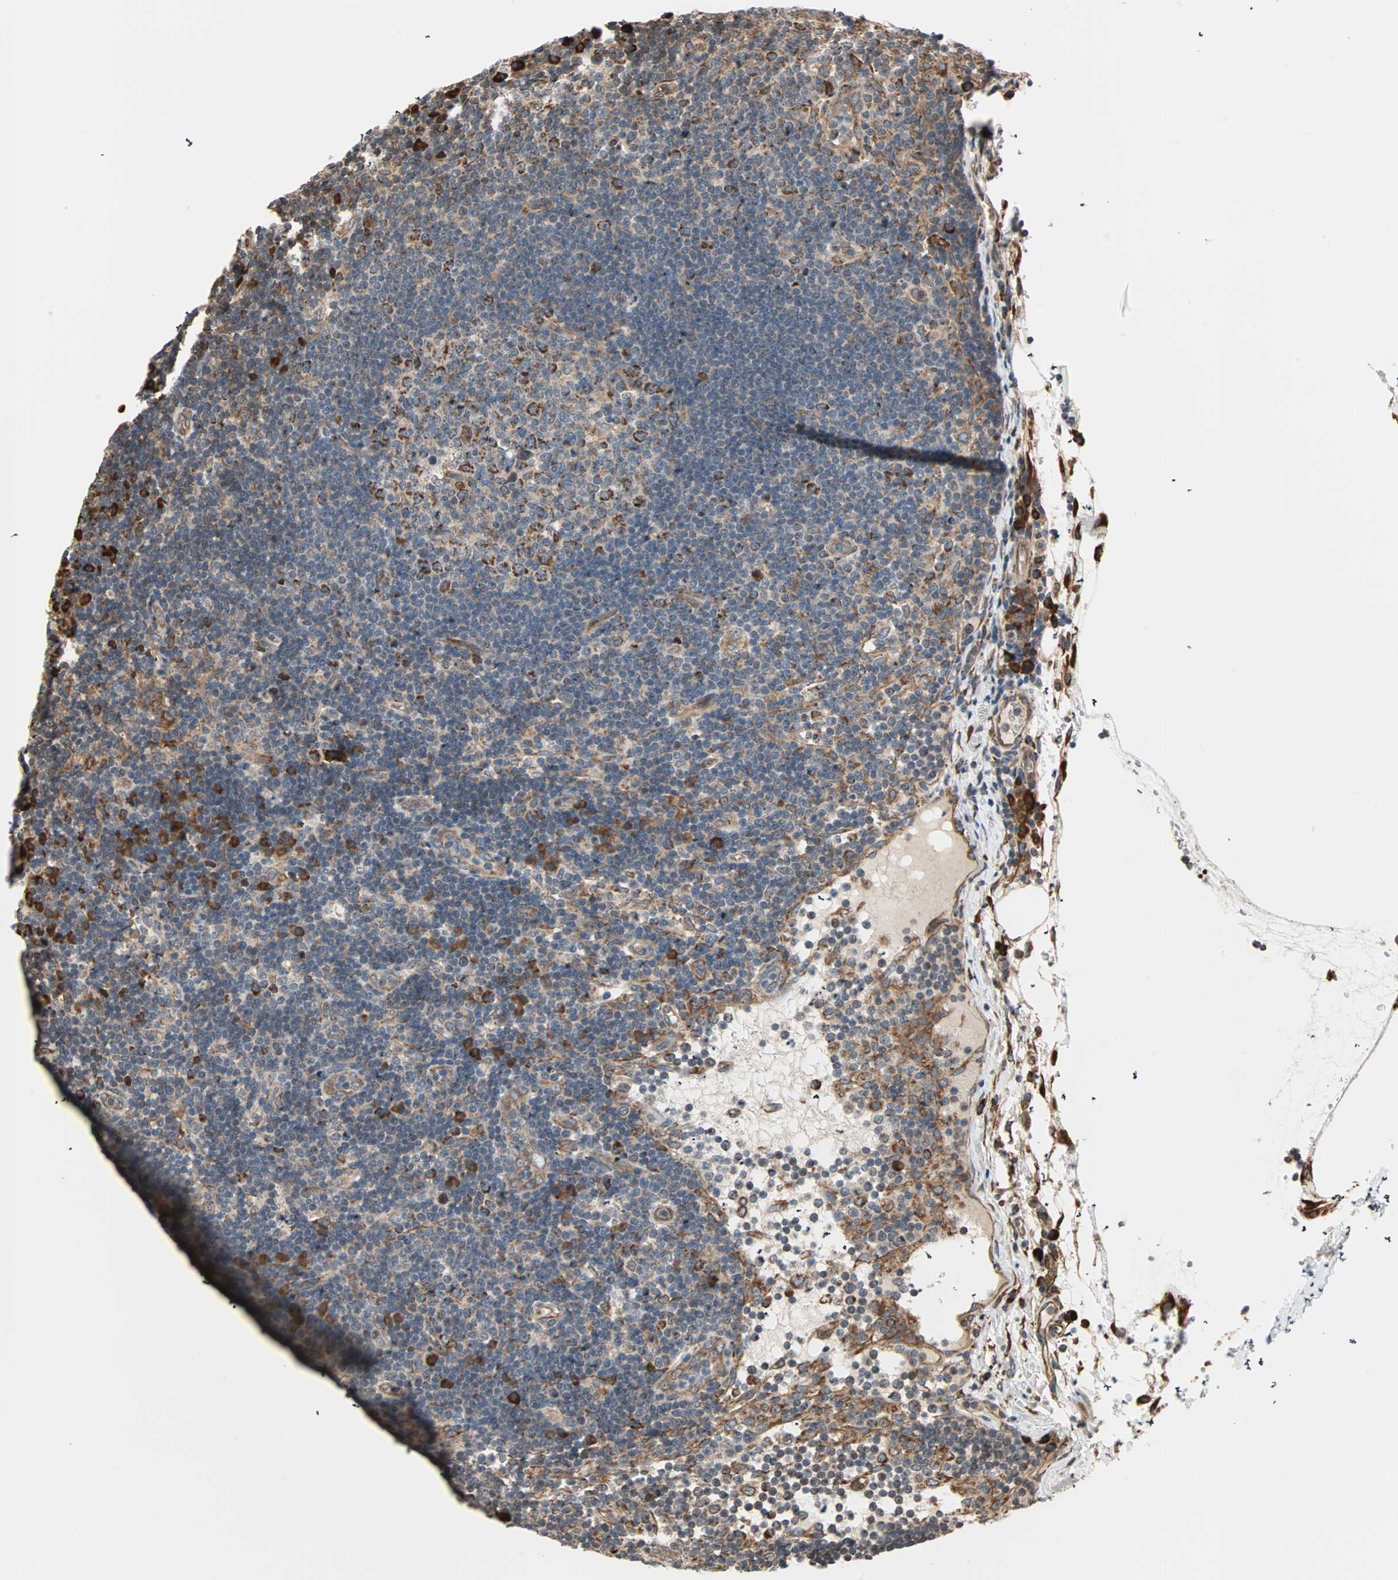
{"staining": {"intensity": "strong", "quantity": ">75%", "location": "cytoplasmic/membranous"}, "tissue": "lymph node", "cell_type": "Germinal center cells", "image_type": "normal", "snomed": [{"axis": "morphology", "description": "Normal tissue, NOS"}, {"axis": "morphology", "description": "Squamous cell carcinoma, metastatic, NOS"}, {"axis": "topography", "description": "Lymph node"}], "caption": "About >75% of germinal center cells in normal human lymph node show strong cytoplasmic/membranous protein positivity as visualized by brown immunohistochemical staining.", "gene": "P4HA1", "patient": {"sex": "female", "age": 53}}